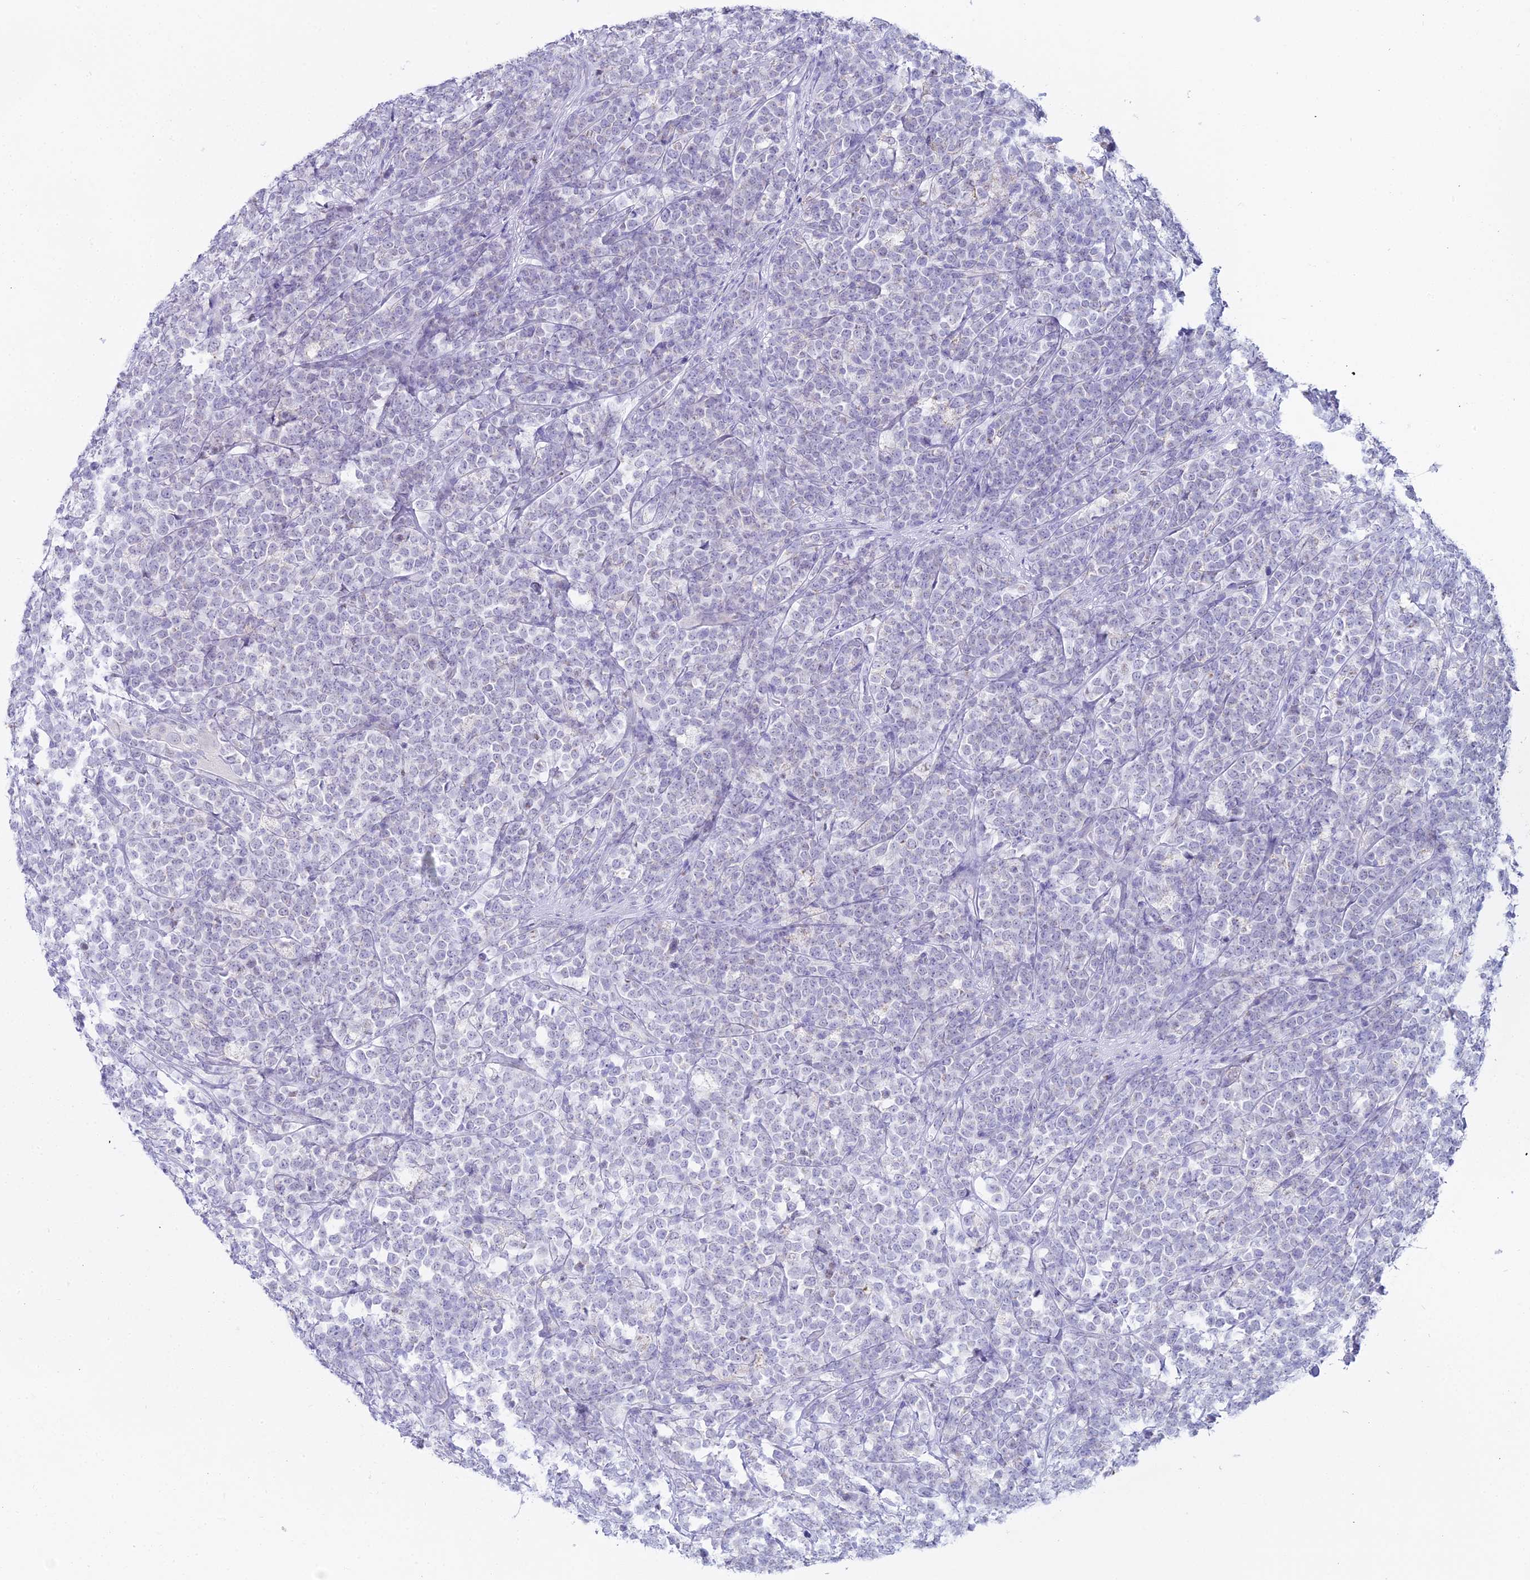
{"staining": {"intensity": "negative", "quantity": "none", "location": "none"}, "tissue": "lymphoma", "cell_type": "Tumor cells", "image_type": "cancer", "snomed": [{"axis": "morphology", "description": "Malignant lymphoma, non-Hodgkin's type, High grade"}, {"axis": "topography", "description": "Small intestine"}], "caption": "Photomicrograph shows no protein positivity in tumor cells of lymphoma tissue.", "gene": "CGB2", "patient": {"sex": "male", "age": 8}}